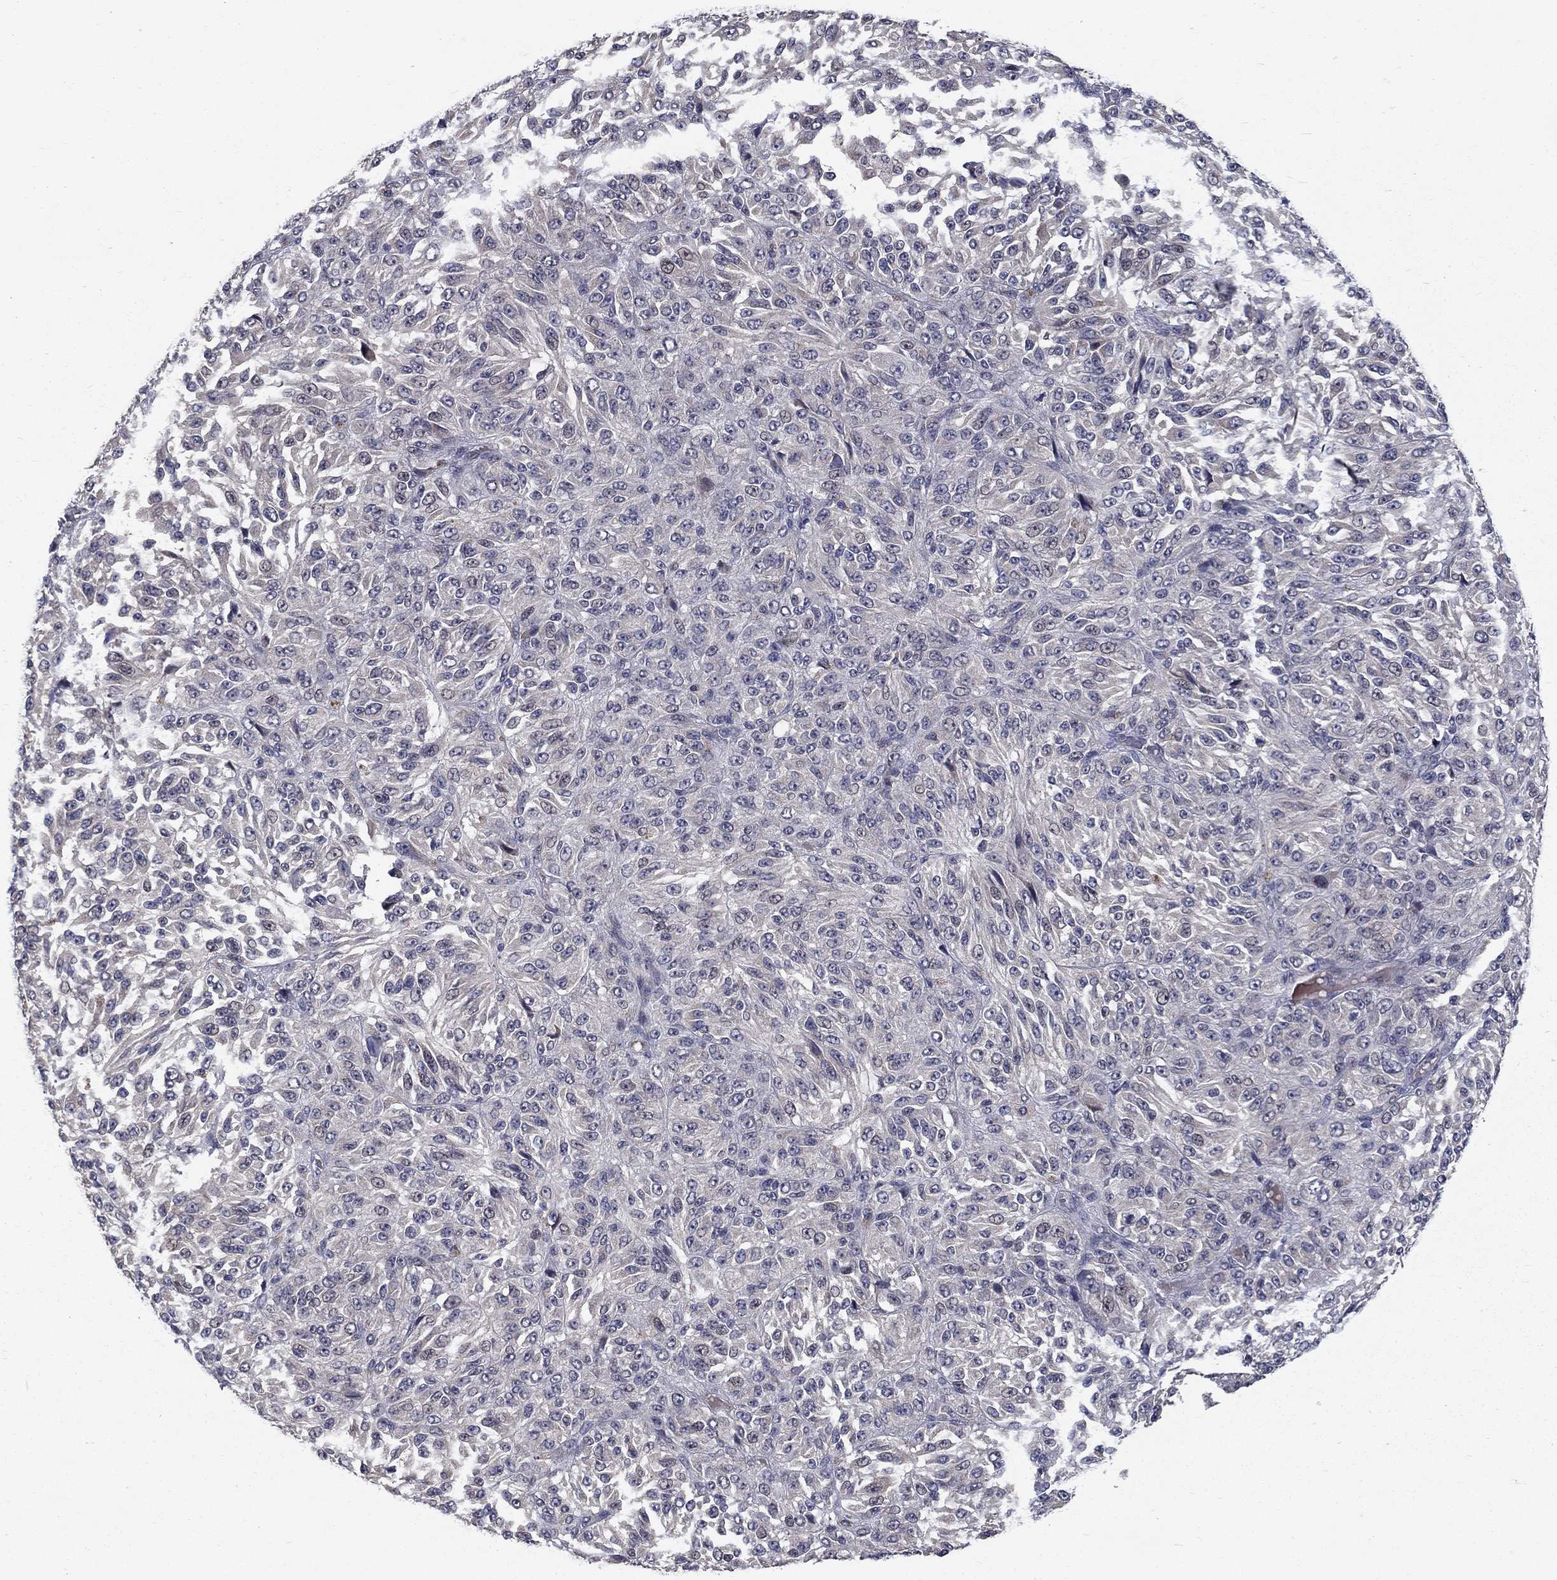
{"staining": {"intensity": "negative", "quantity": "none", "location": "none"}, "tissue": "melanoma", "cell_type": "Tumor cells", "image_type": "cancer", "snomed": [{"axis": "morphology", "description": "Malignant melanoma, Metastatic site"}, {"axis": "topography", "description": "Brain"}], "caption": "Melanoma stained for a protein using IHC shows no staining tumor cells.", "gene": "FAM3B", "patient": {"sex": "female", "age": 56}}